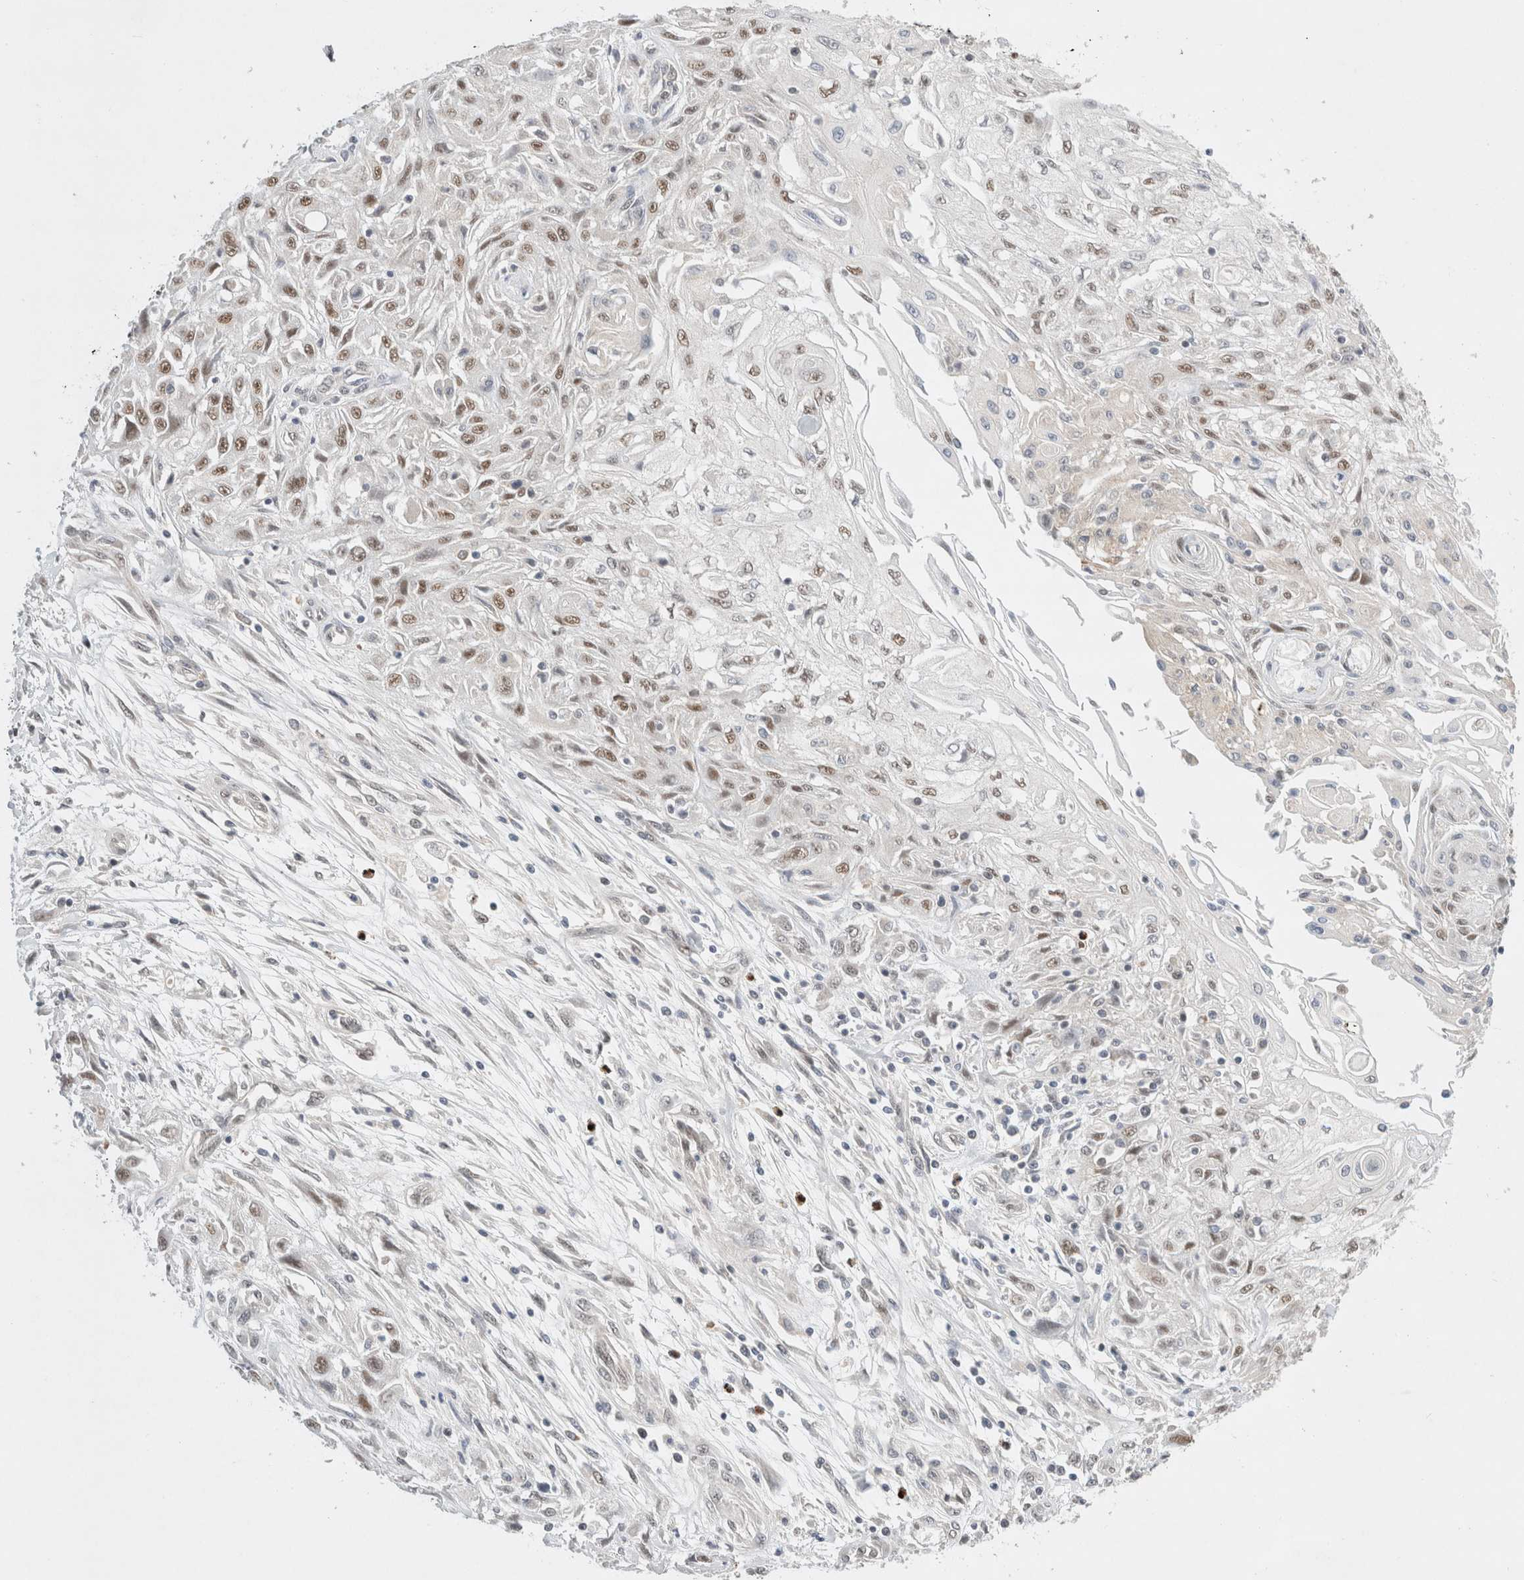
{"staining": {"intensity": "moderate", "quantity": "25%-75%", "location": "nuclear"}, "tissue": "skin cancer", "cell_type": "Tumor cells", "image_type": "cancer", "snomed": [{"axis": "morphology", "description": "Squamous cell carcinoma, NOS"}, {"axis": "morphology", "description": "Squamous cell carcinoma, metastatic, NOS"}, {"axis": "topography", "description": "Skin"}, {"axis": "topography", "description": "Lymph node"}], "caption": "Human skin squamous cell carcinoma stained with a brown dye shows moderate nuclear positive staining in about 25%-75% of tumor cells.", "gene": "GTF2I", "patient": {"sex": "male", "age": 75}}